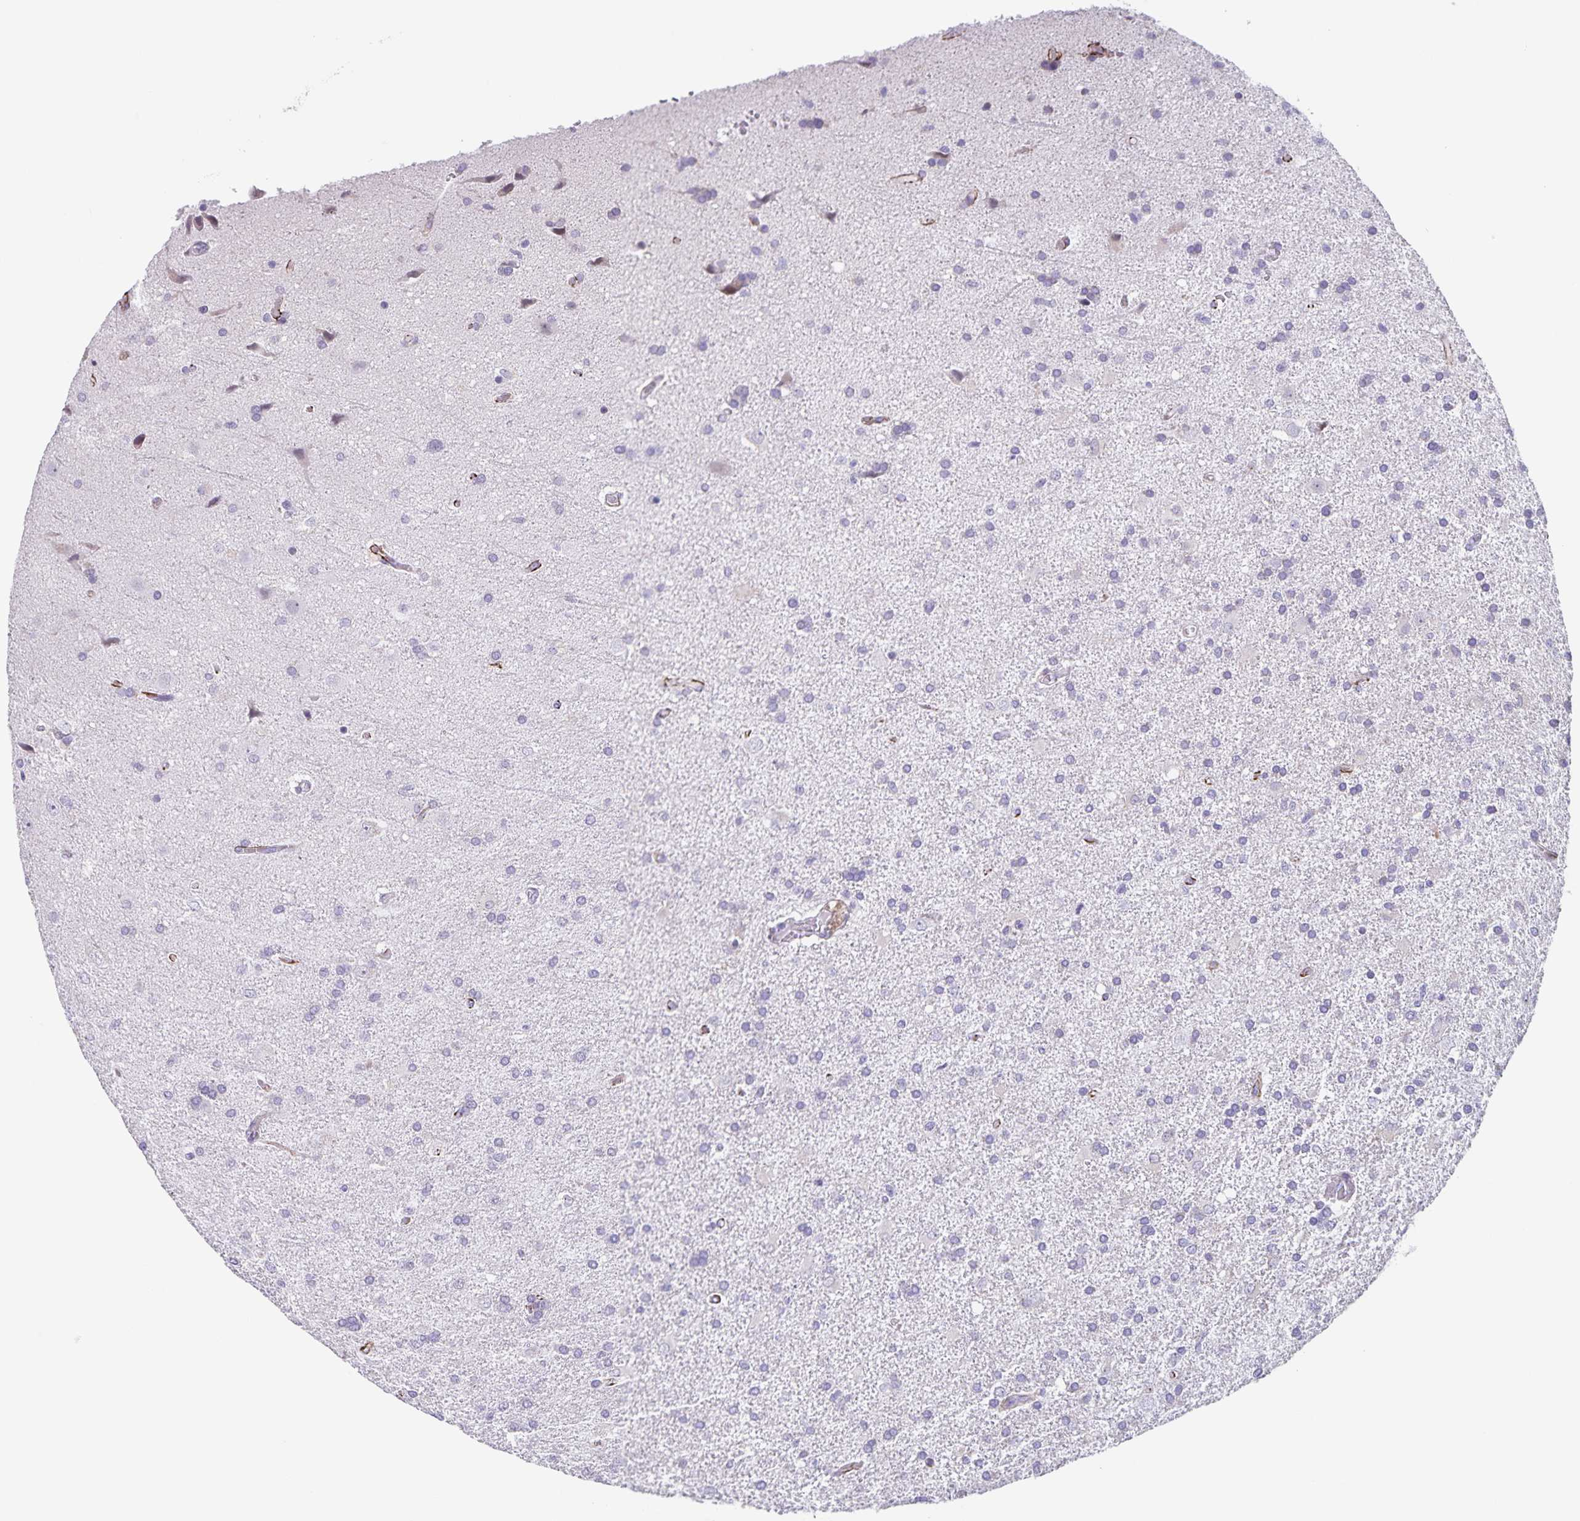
{"staining": {"intensity": "negative", "quantity": "none", "location": "none"}, "tissue": "glioma", "cell_type": "Tumor cells", "image_type": "cancer", "snomed": [{"axis": "morphology", "description": "Glioma, malignant, High grade"}, {"axis": "topography", "description": "Brain"}], "caption": "DAB (3,3'-diaminobenzidine) immunohistochemical staining of malignant glioma (high-grade) shows no significant expression in tumor cells.", "gene": "SYNM", "patient": {"sex": "male", "age": 68}}